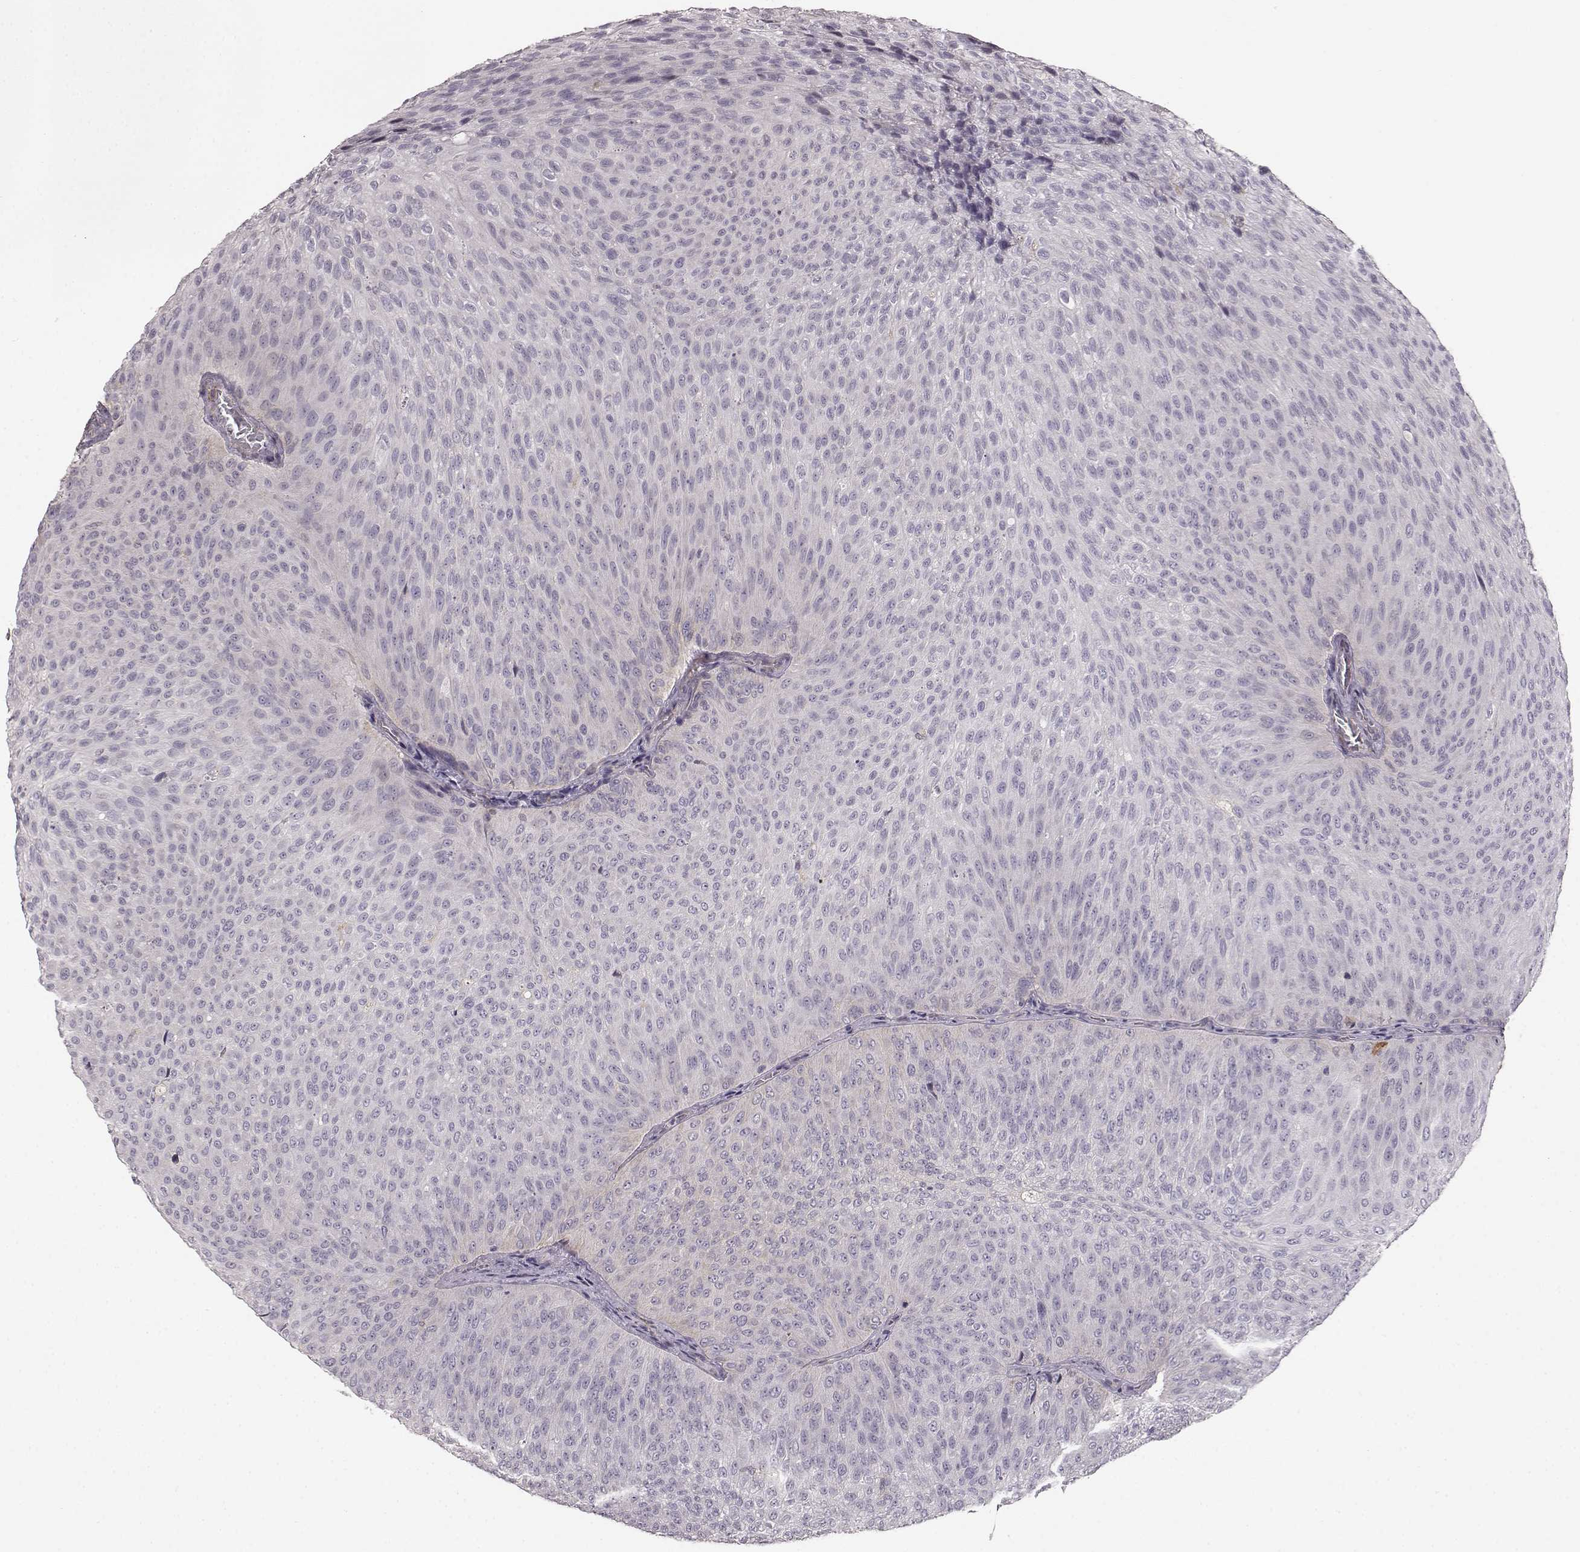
{"staining": {"intensity": "negative", "quantity": "none", "location": "none"}, "tissue": "urothelial cancer", "cell_type": "Tumor cells", "image_type": "cancer", "snomed": [{"axis": "morphology", "description": "Urothelial carcinoma, Low grade"}, {"axis": "topography", "description": "Urinary bladder"}], "caption": "There is no significant expression in tumor cells of urothelial cancer.", "gene": "GPR50", "patient": {"sex": "male", "age": 78}}